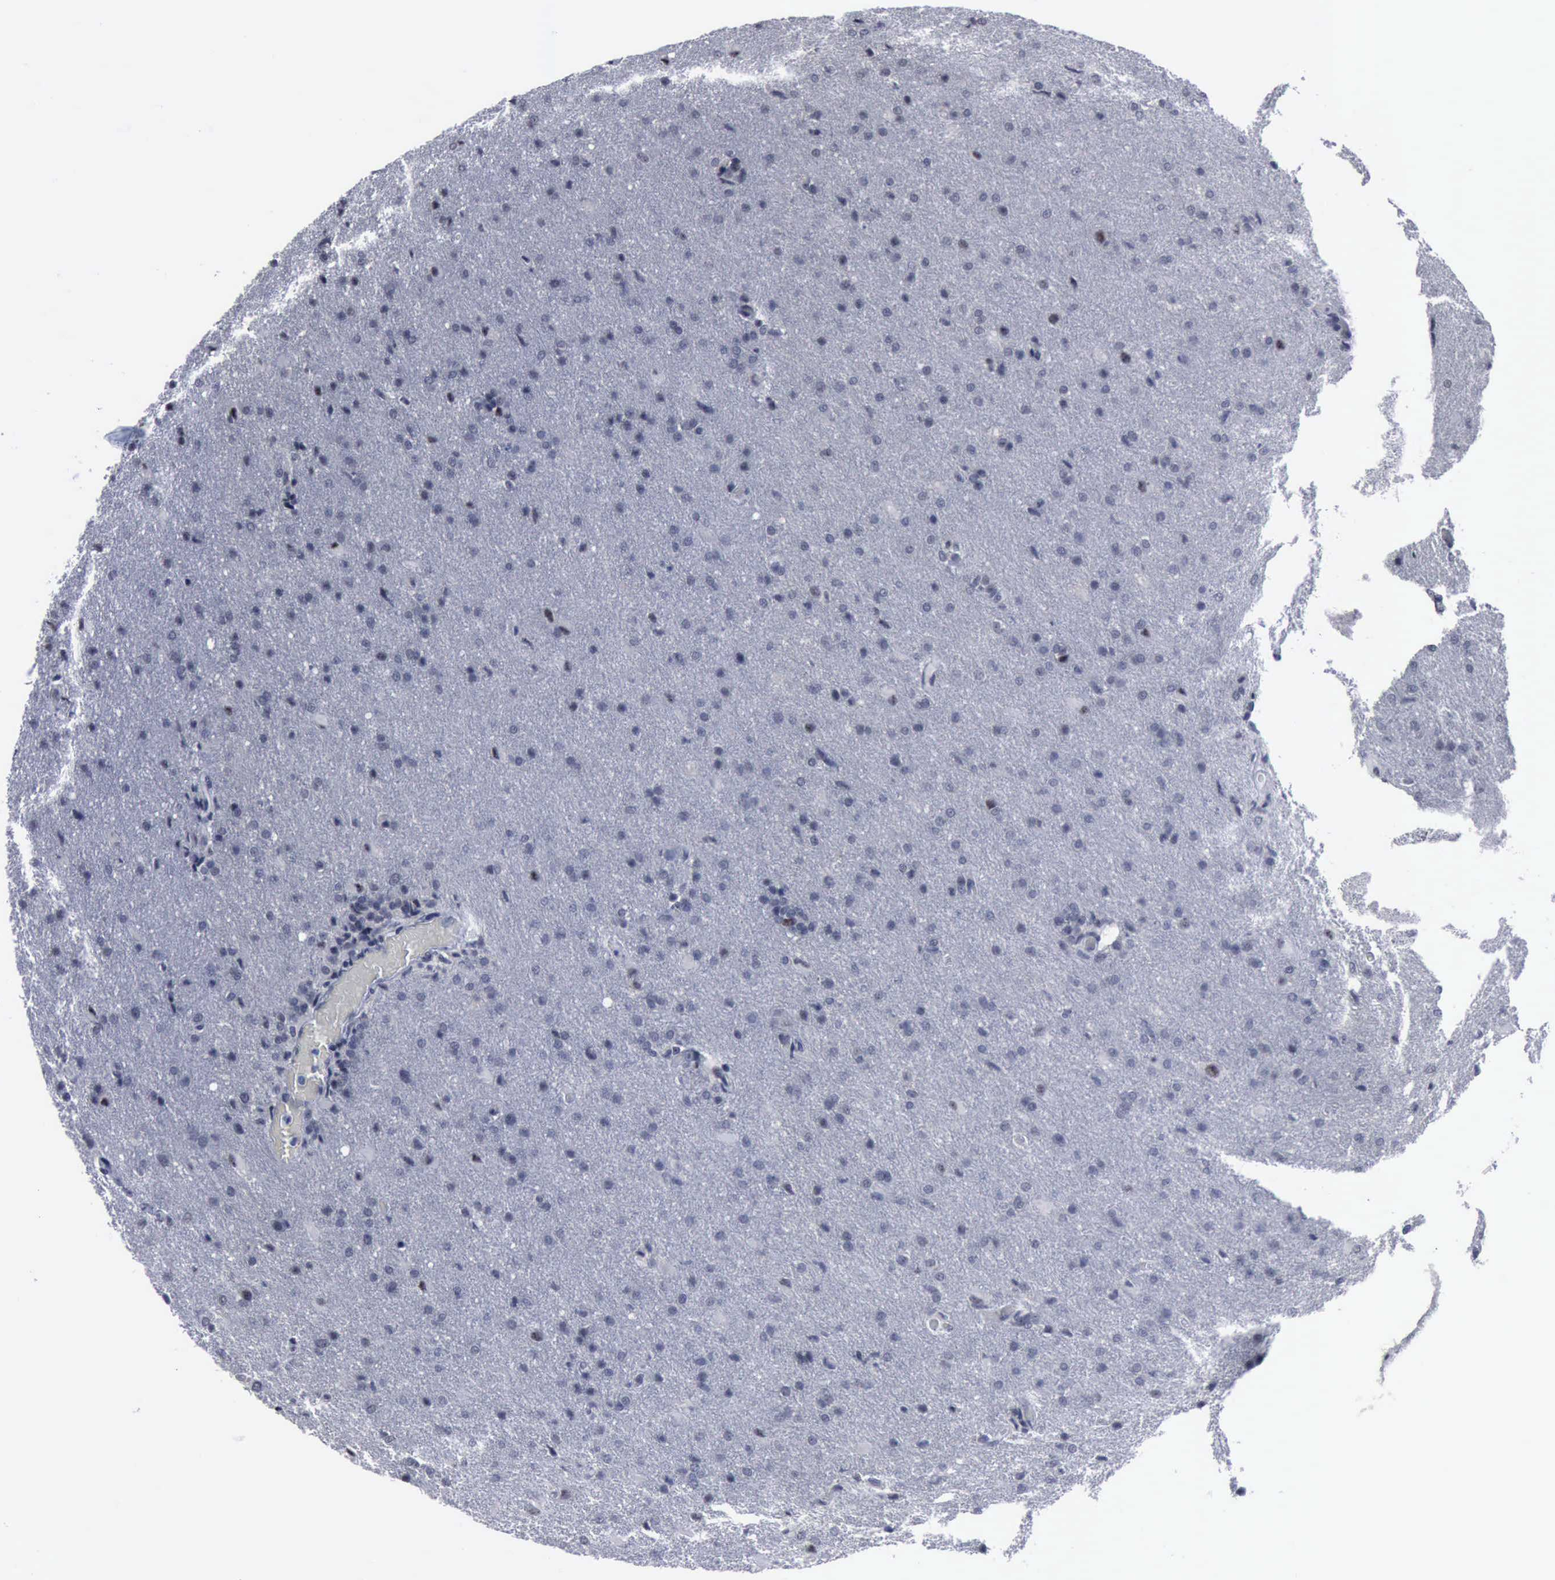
{"staining": {"intensity": "negative", "quantity": "none", "location": "none"}, "tissue": "glioma", "cell_type": "Tumor cells", "image_type": "cancer", "snomed": [{"axis": "morphology", "description": "Glioma, malignant, High grade"}, {"axis": "topography", "description": "Brain"}], "caption": "Tumor cells are negative for brown protein staining in malignant glioma (high-grade). (Brightfield microscopy of DAB IHC at high magnification).", "gene": "BRD1", "patient": {"sex": "male", "age": 68}}